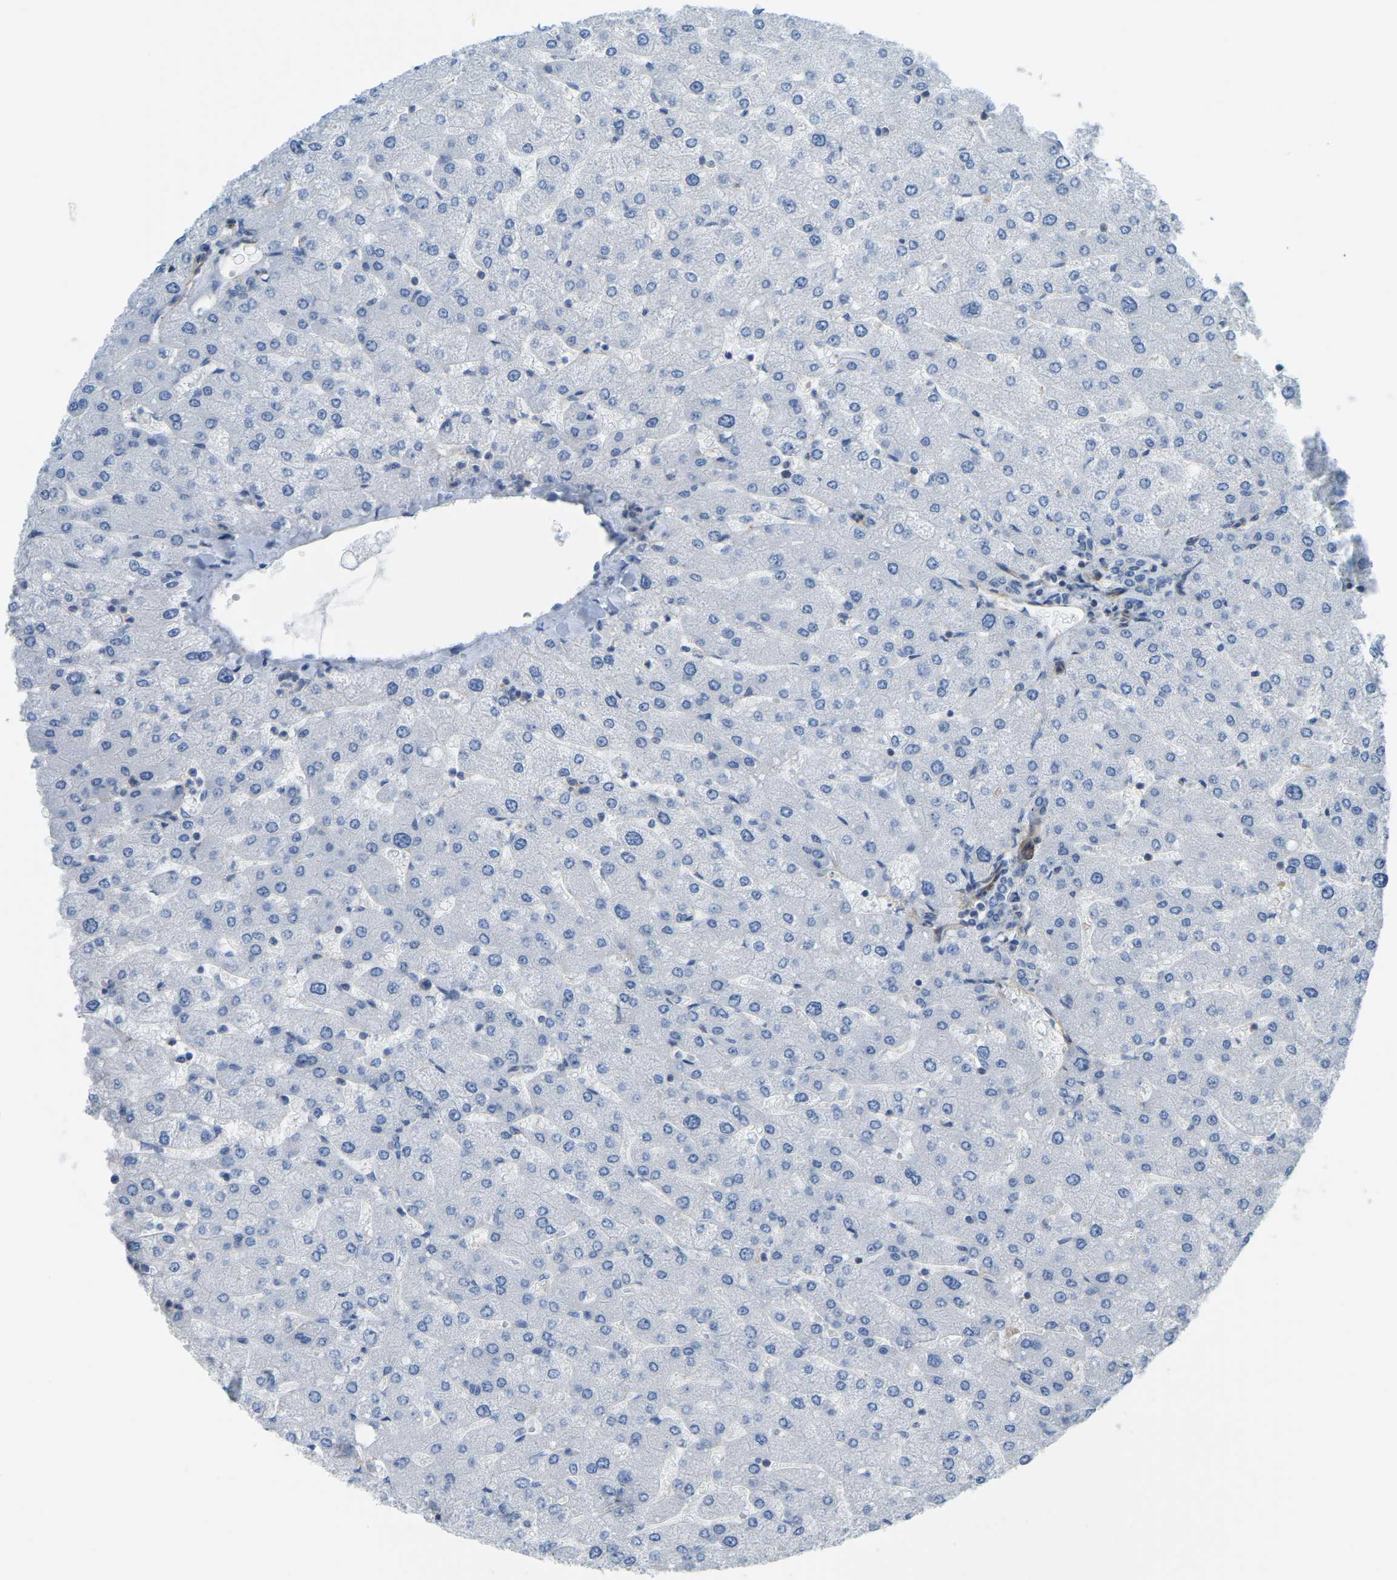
{"staining": {"intensity": "weak", "quantity": "<25%", "location": "cytoplasmic/membranous"}, "tissue": "liver", "cell_type": "Cholangiocytes", "image_type": "normal", "snomed": [{"axis": "morphology", "description": "Normal tissue, NOS"}, {"axis": "topography", "description": "Liver"}], "caption": "Photomicrograph shows no significant protein positivity in cholangiocytes of normal liver.", "gene": "MYL3", "patient": {"sex": "male", "age": 55}}